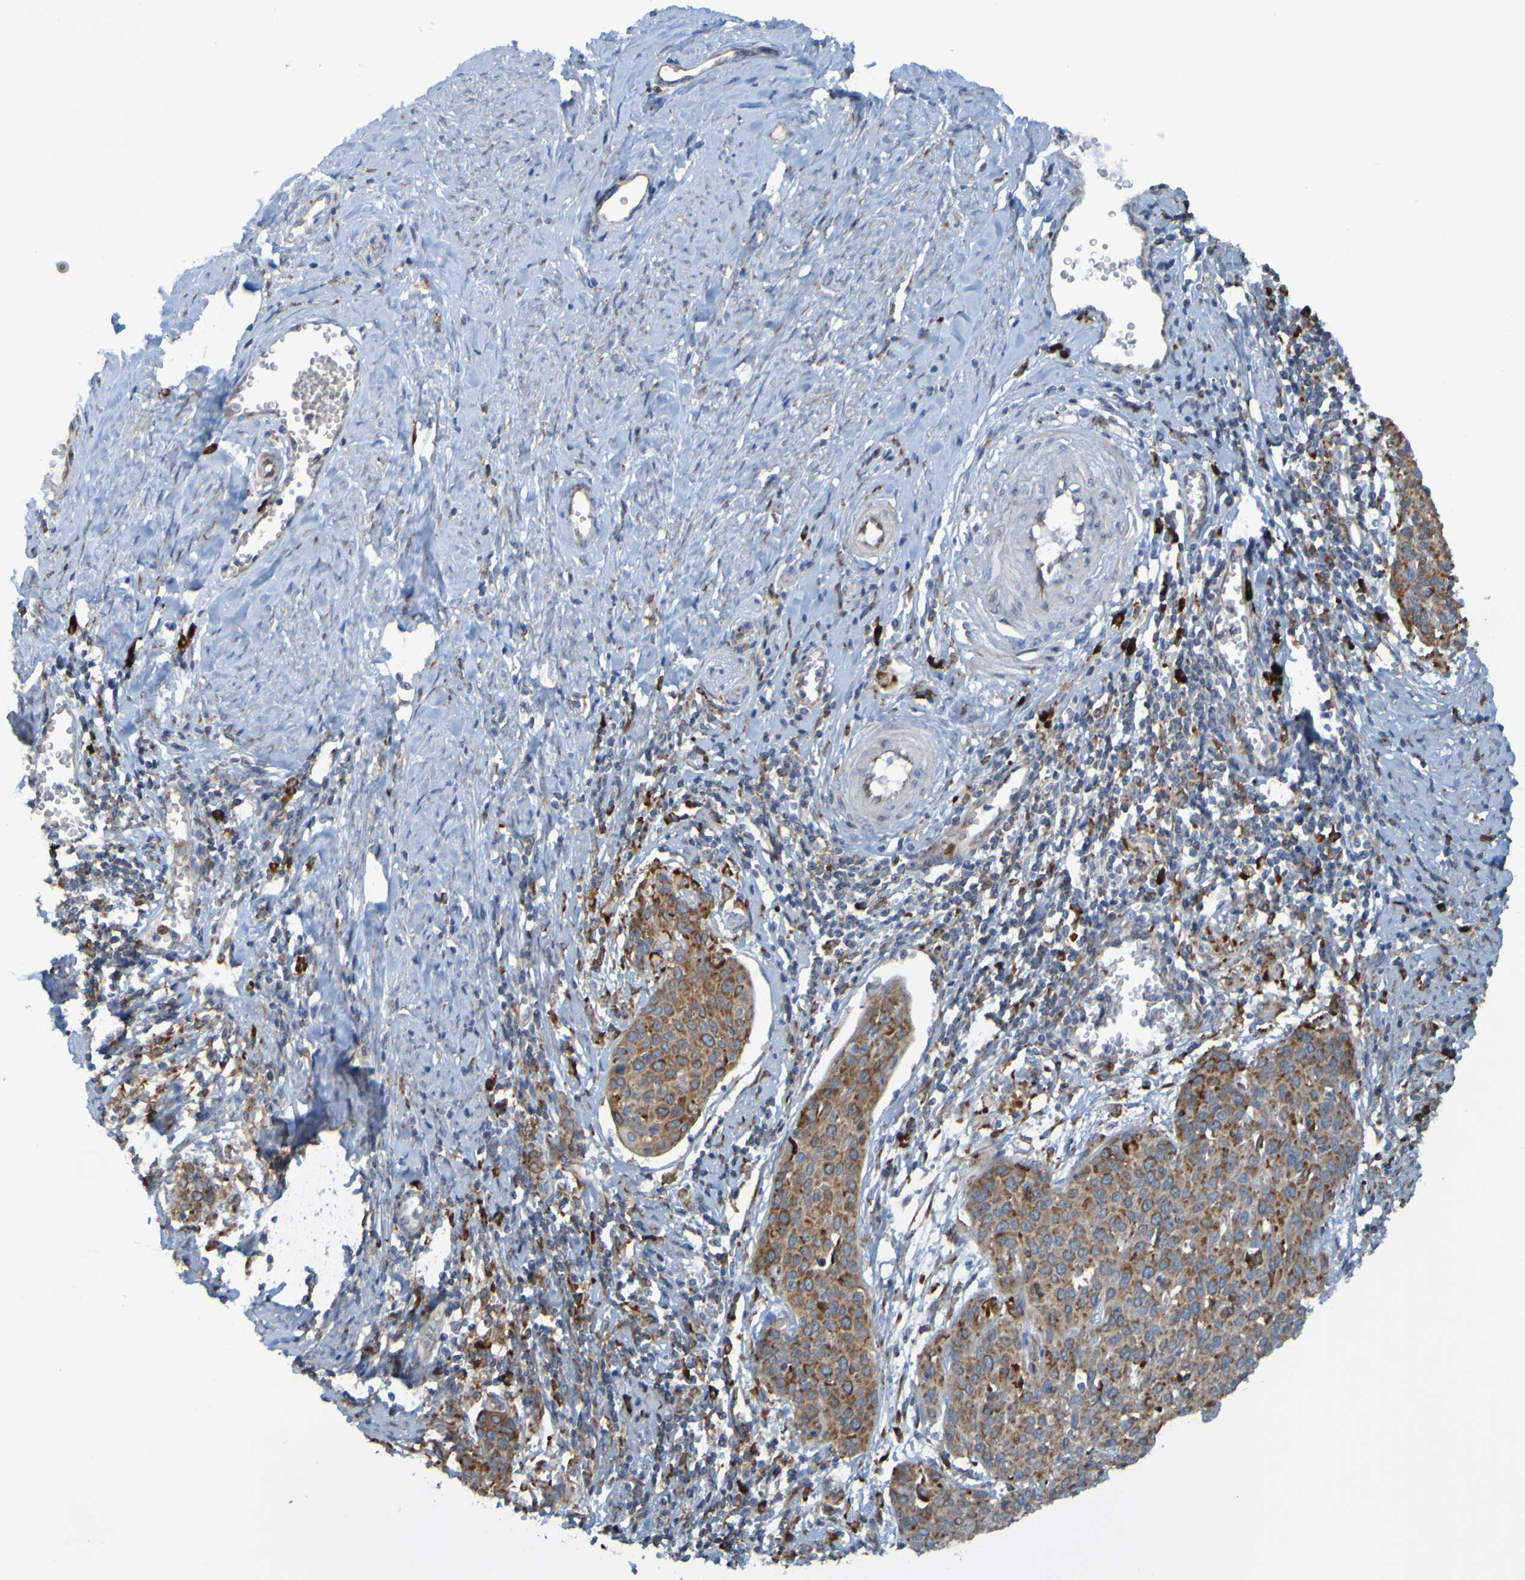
{"staining": {"intensity": "weak", "quantity": ">75%", "location": "cytoplasmic/membranous"}, "tissue": "cervical cancer", "cell_type": "Tumor cells", "image_type": "cancer", "snomed": [{"axis": "morphology", "description": "Squamous cell carcinoma, NOS"}, {"axis": "topography", "description": "Cervix"}], "caption": "This is a micrograph of immunohistochemistry (IHC) staining of cervical cancer (squamous cell carcinoma), which shows weak expression in the cytoplasmic/membranous of tumor cells.", "gene": "SSR1", "patient": {"sex": "female", "age": 38}}